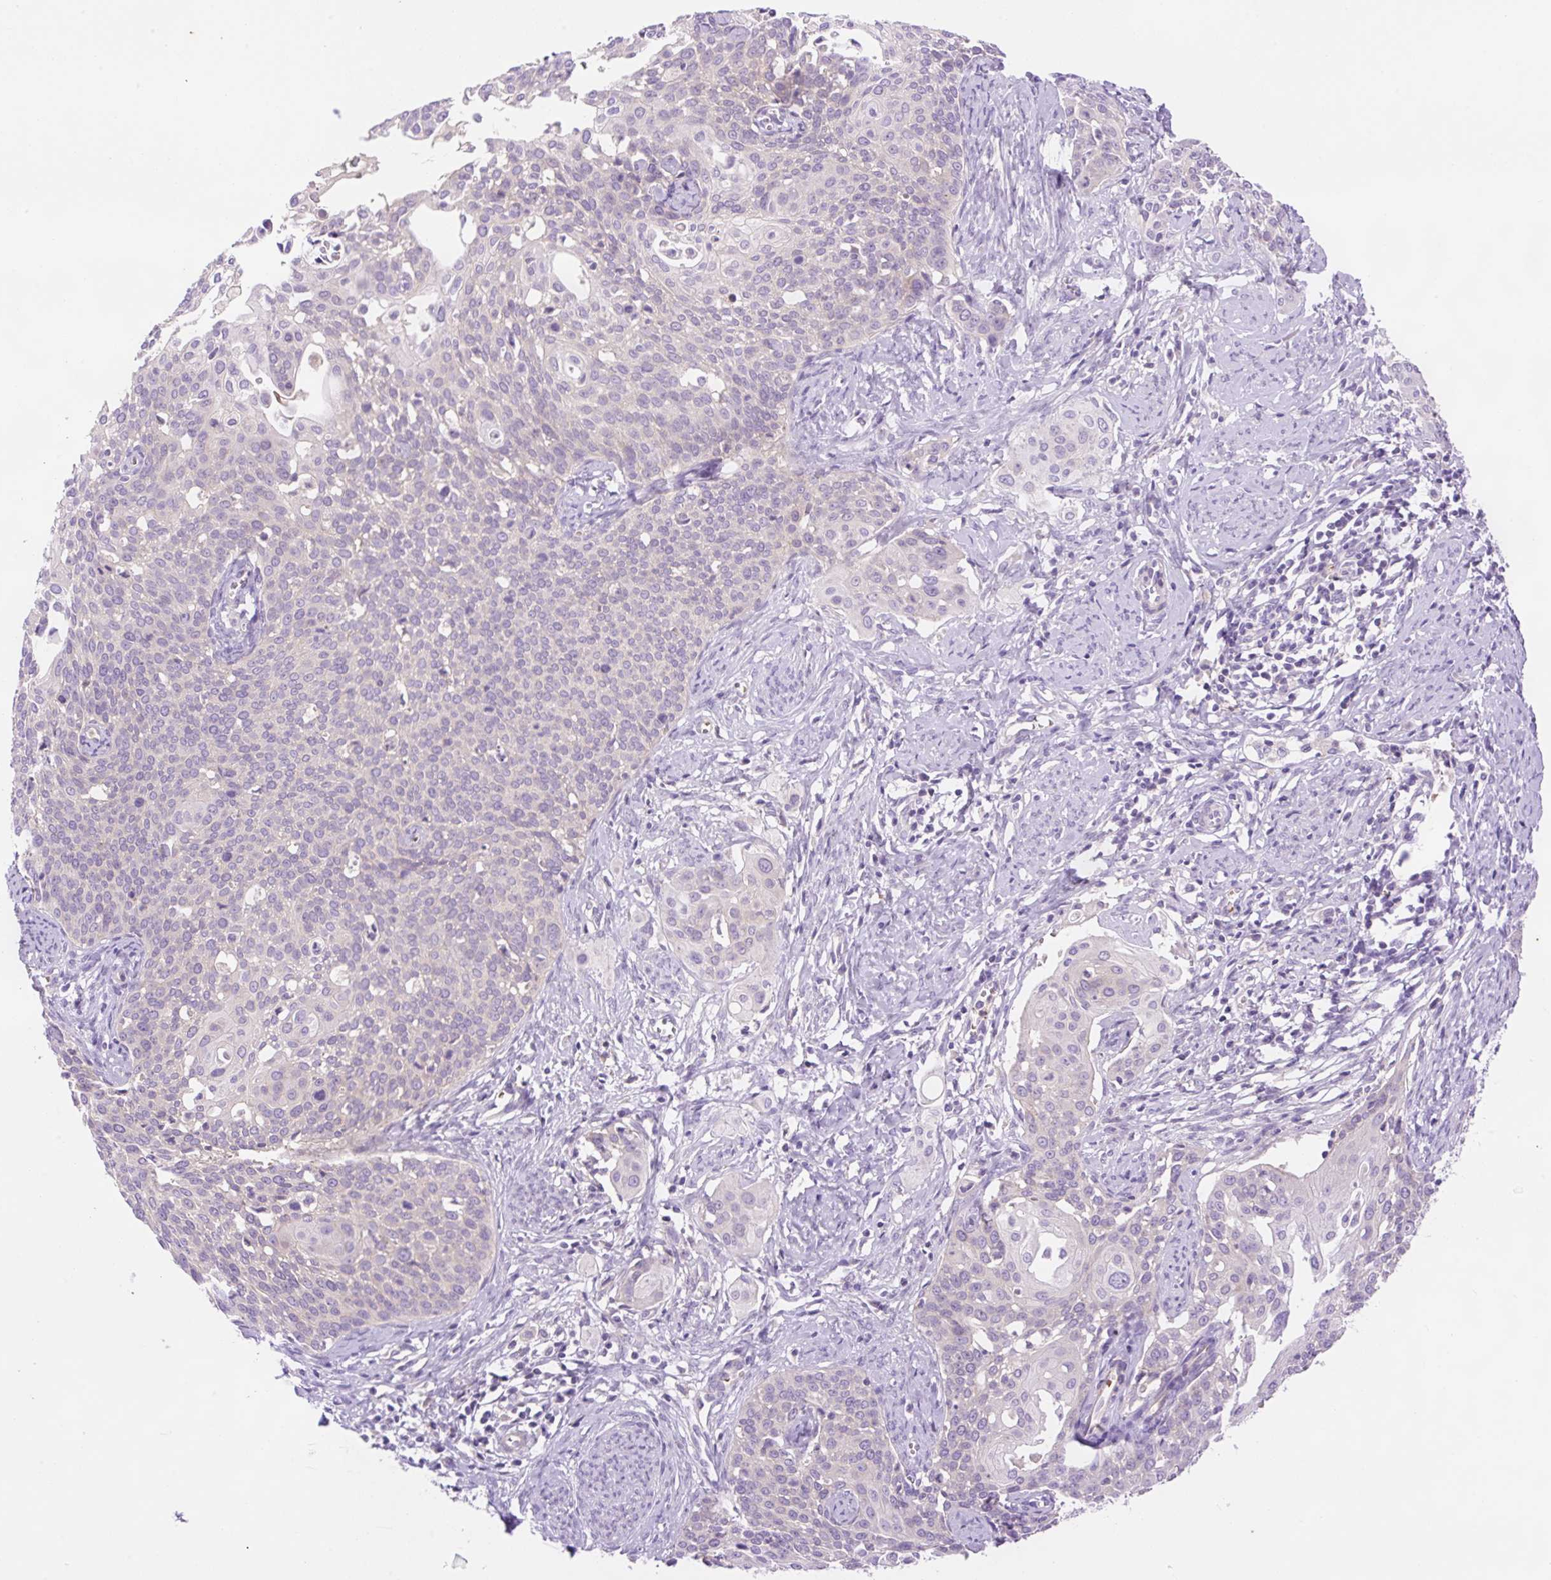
{"staining": {"intensity": "negative", "quantity": "none", "location": "none"}, "tissue": "cervical cancer", "cell_type": "Tumor cells", "image_type": "cancer", "snomed": [{"axis": "morphology", "description": "Squamous cell carcinoma, NOS"}, {"axis": "topography", "description": "Cervix"}], "caption": "A high-resolution micrograph shows IHC staining of squamous cell carcinoma (cervical), which reveals no significant expression in tumor cells.", "gene": "LHFPL5", "patient": {"sex": "female", "age": 44}}